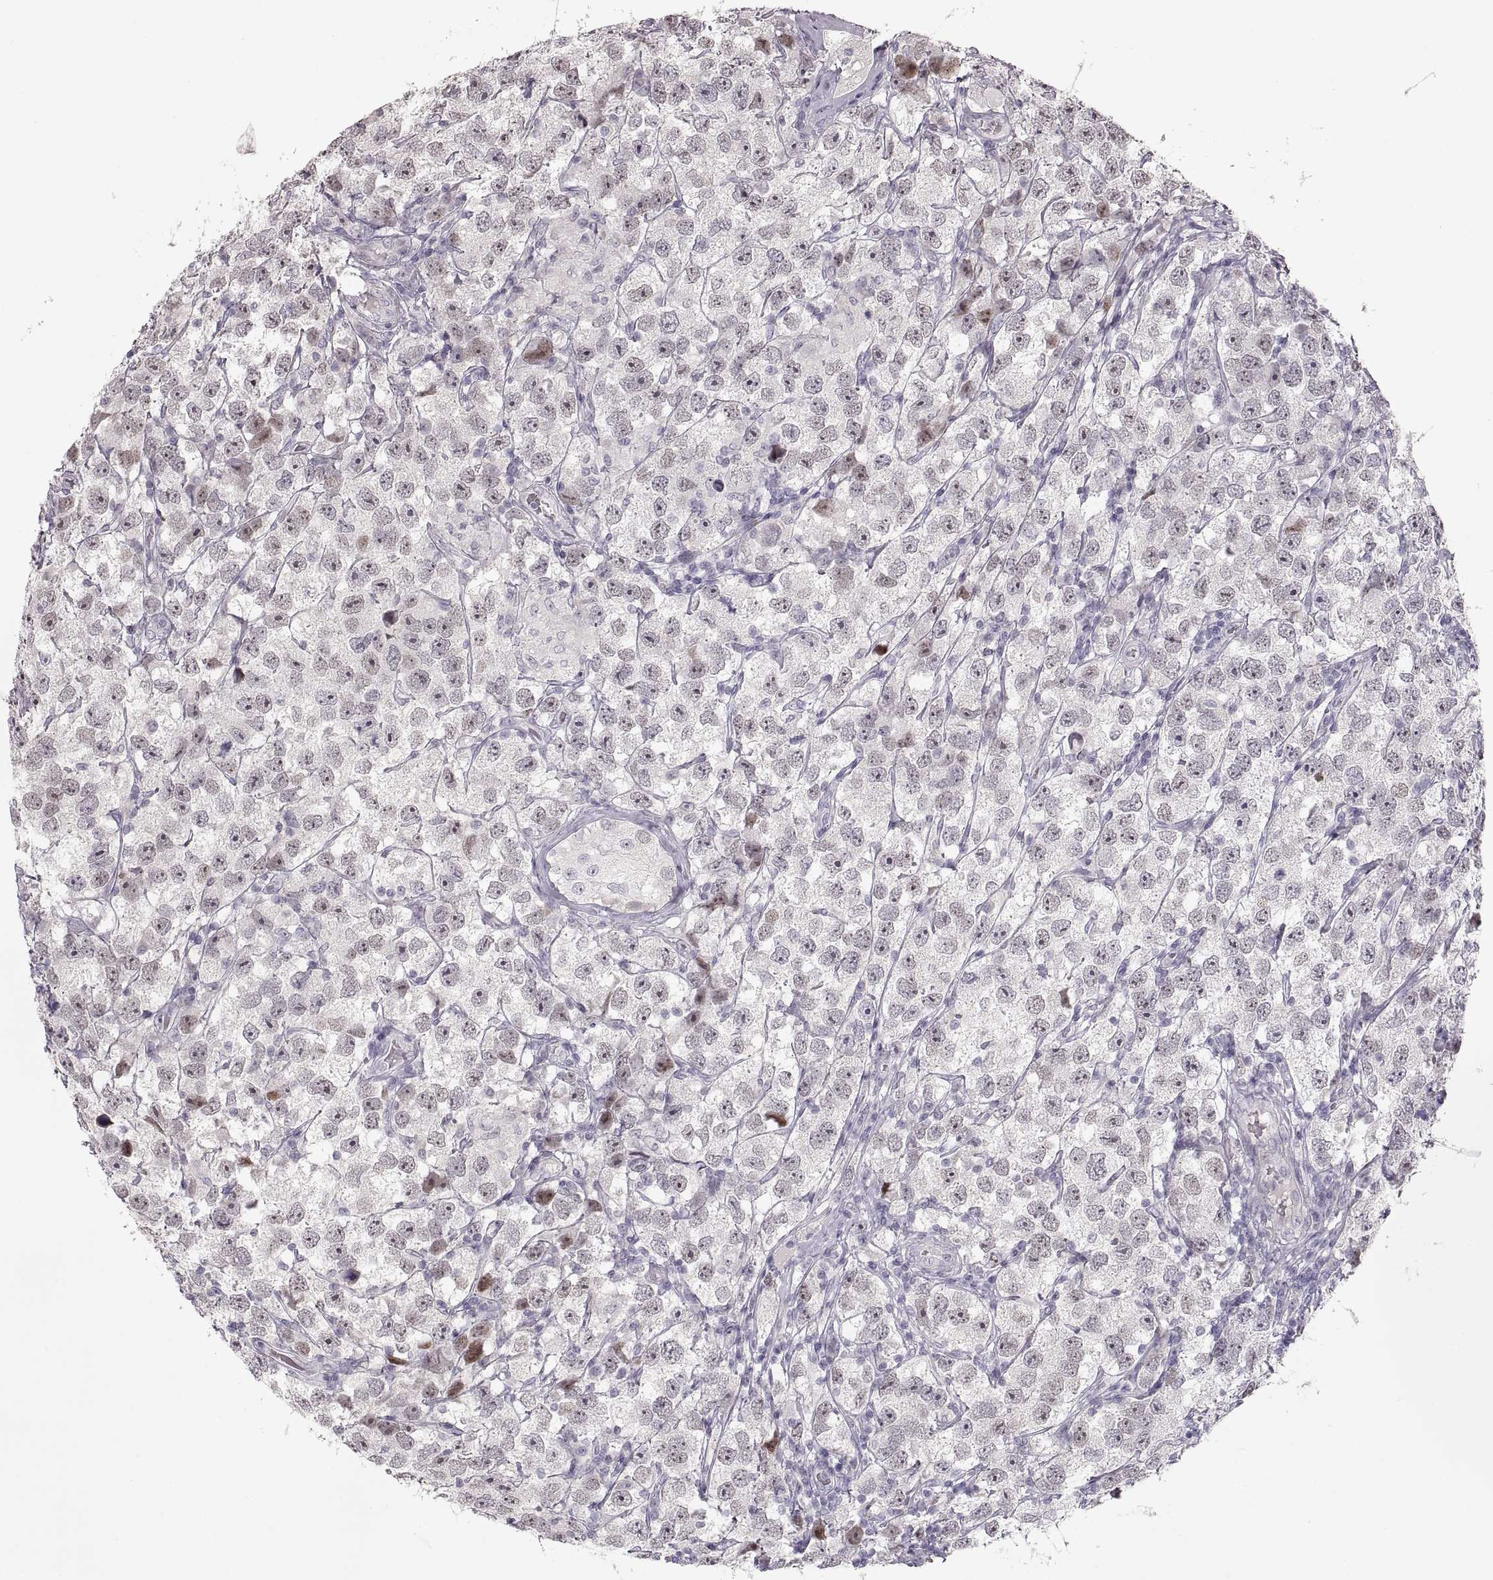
{"staining": {"intensity": "weak", "quantity": "25%-75%", "location": "nuclear"}, "tissue": "testis cancer", "cell_type": "Tumor cells", "image_type": "cancer", "snomed": [{"axis": "morphology", "description": "Seminoma, NOS"}, {"axis": "topography", "description": "Testis"}], "caption": "Protein analysis of testis cancer tissue shows weak nuclear staining in about 25%-75% of tumor cells.", "gene": "PCSK2", "patient": {"sex": "male", "age": 26}}